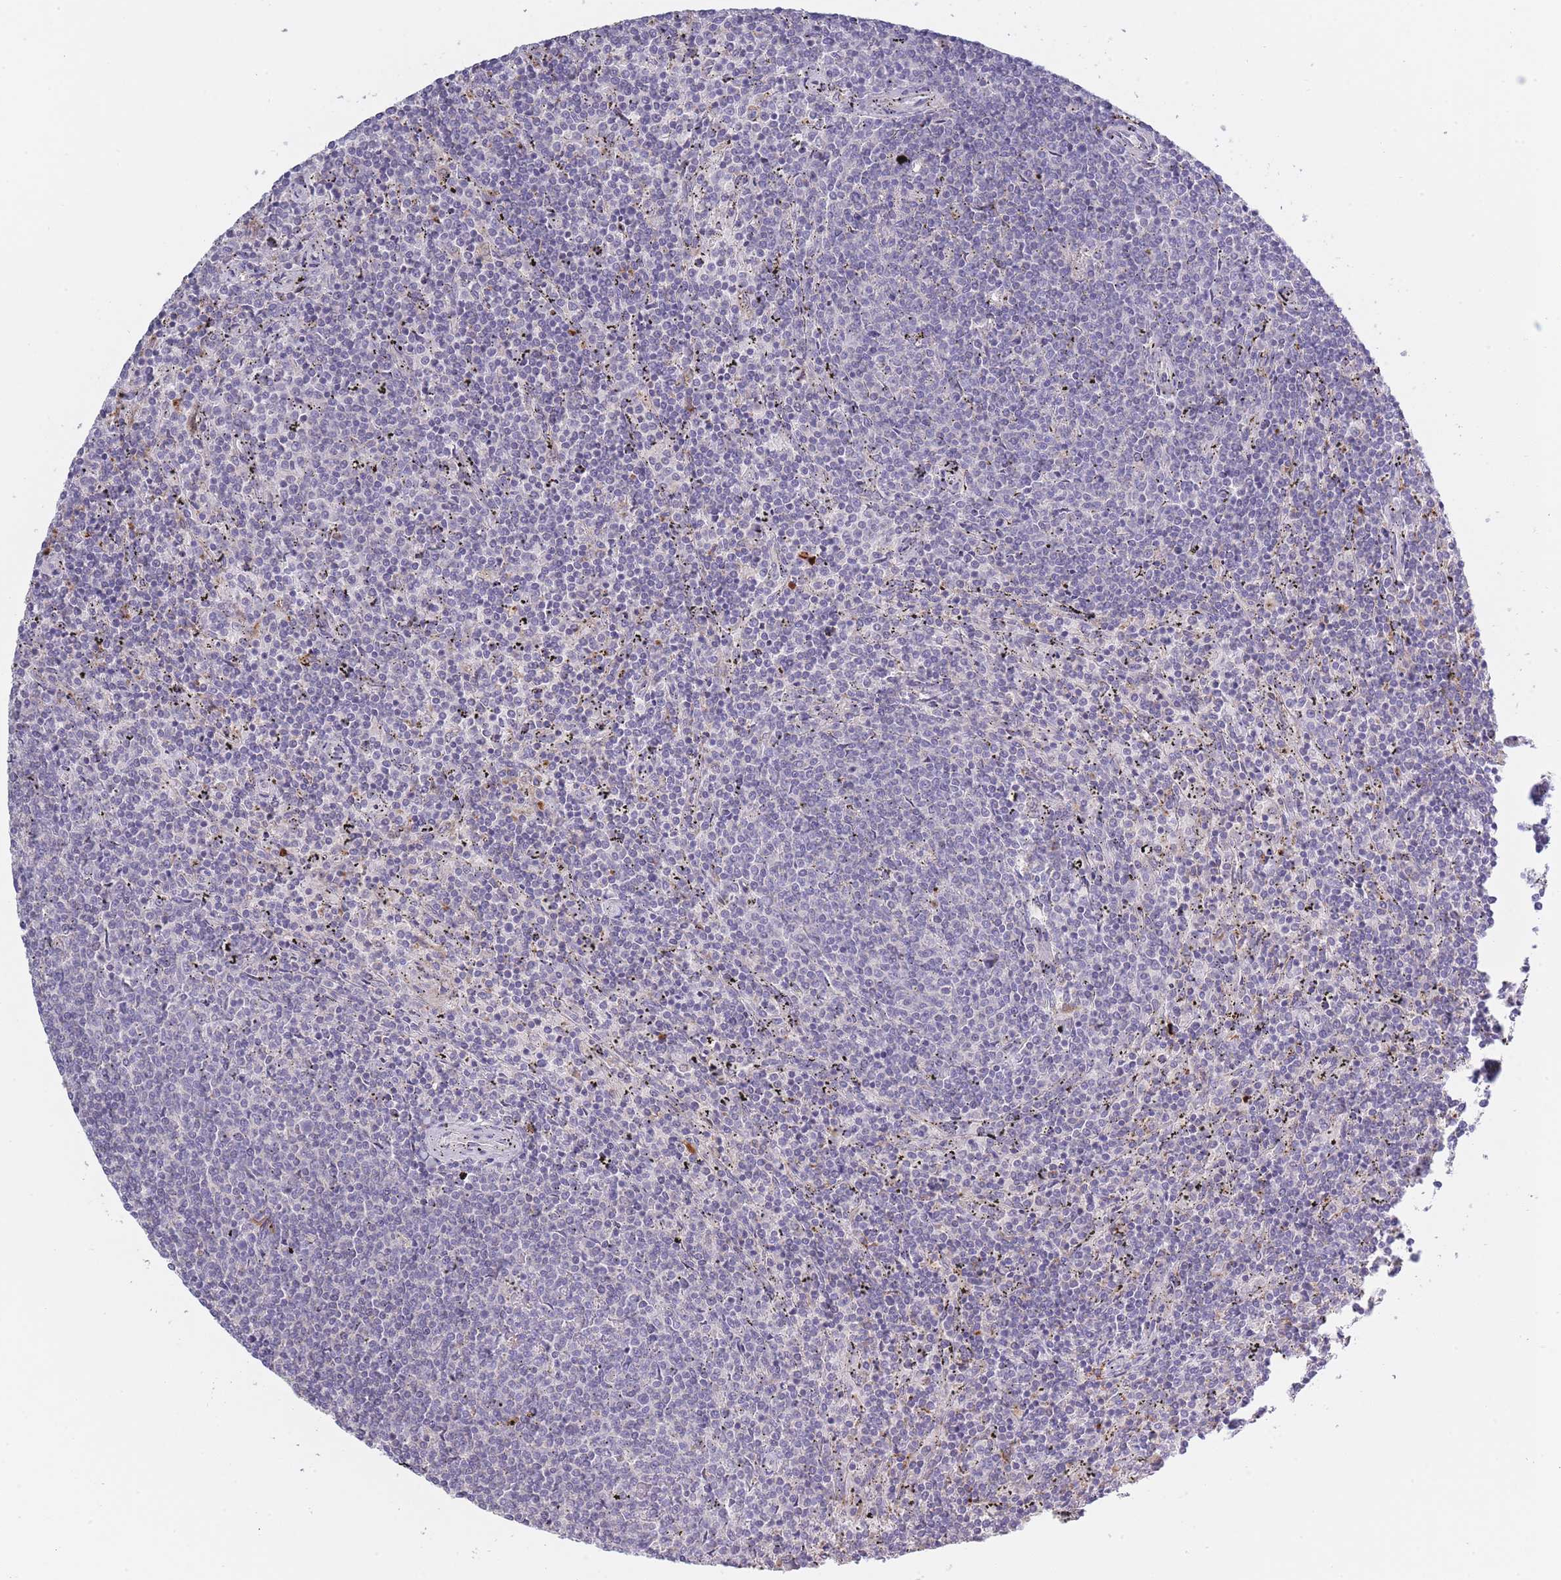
{"staining": {"intensity": "negative", "quantity": "none", "location": "none"}, "tissue": "lymphoma", "cell_type": "Tumor cells", "image_type": "cancer", "snomed": [{"axis": "morphology", "description": "Malignant lymphoma, non-Hodgkin's type, Low grade"}, {"axis": "topography", "description": "Spleen"}], "caption": "Immunohistochemistry (IHC) image of human lymphoma stained for a protein (brown), which shows no expression in tumor cells. Brightfield microscopy of immunohistochemistry stained with DAB (3,3'-diaminobenzidine) (brown) and hematoxylin (blue), captured at high magnification.", "gene": "TRIM61", "patient": {"sex": "female", "age": 50}}